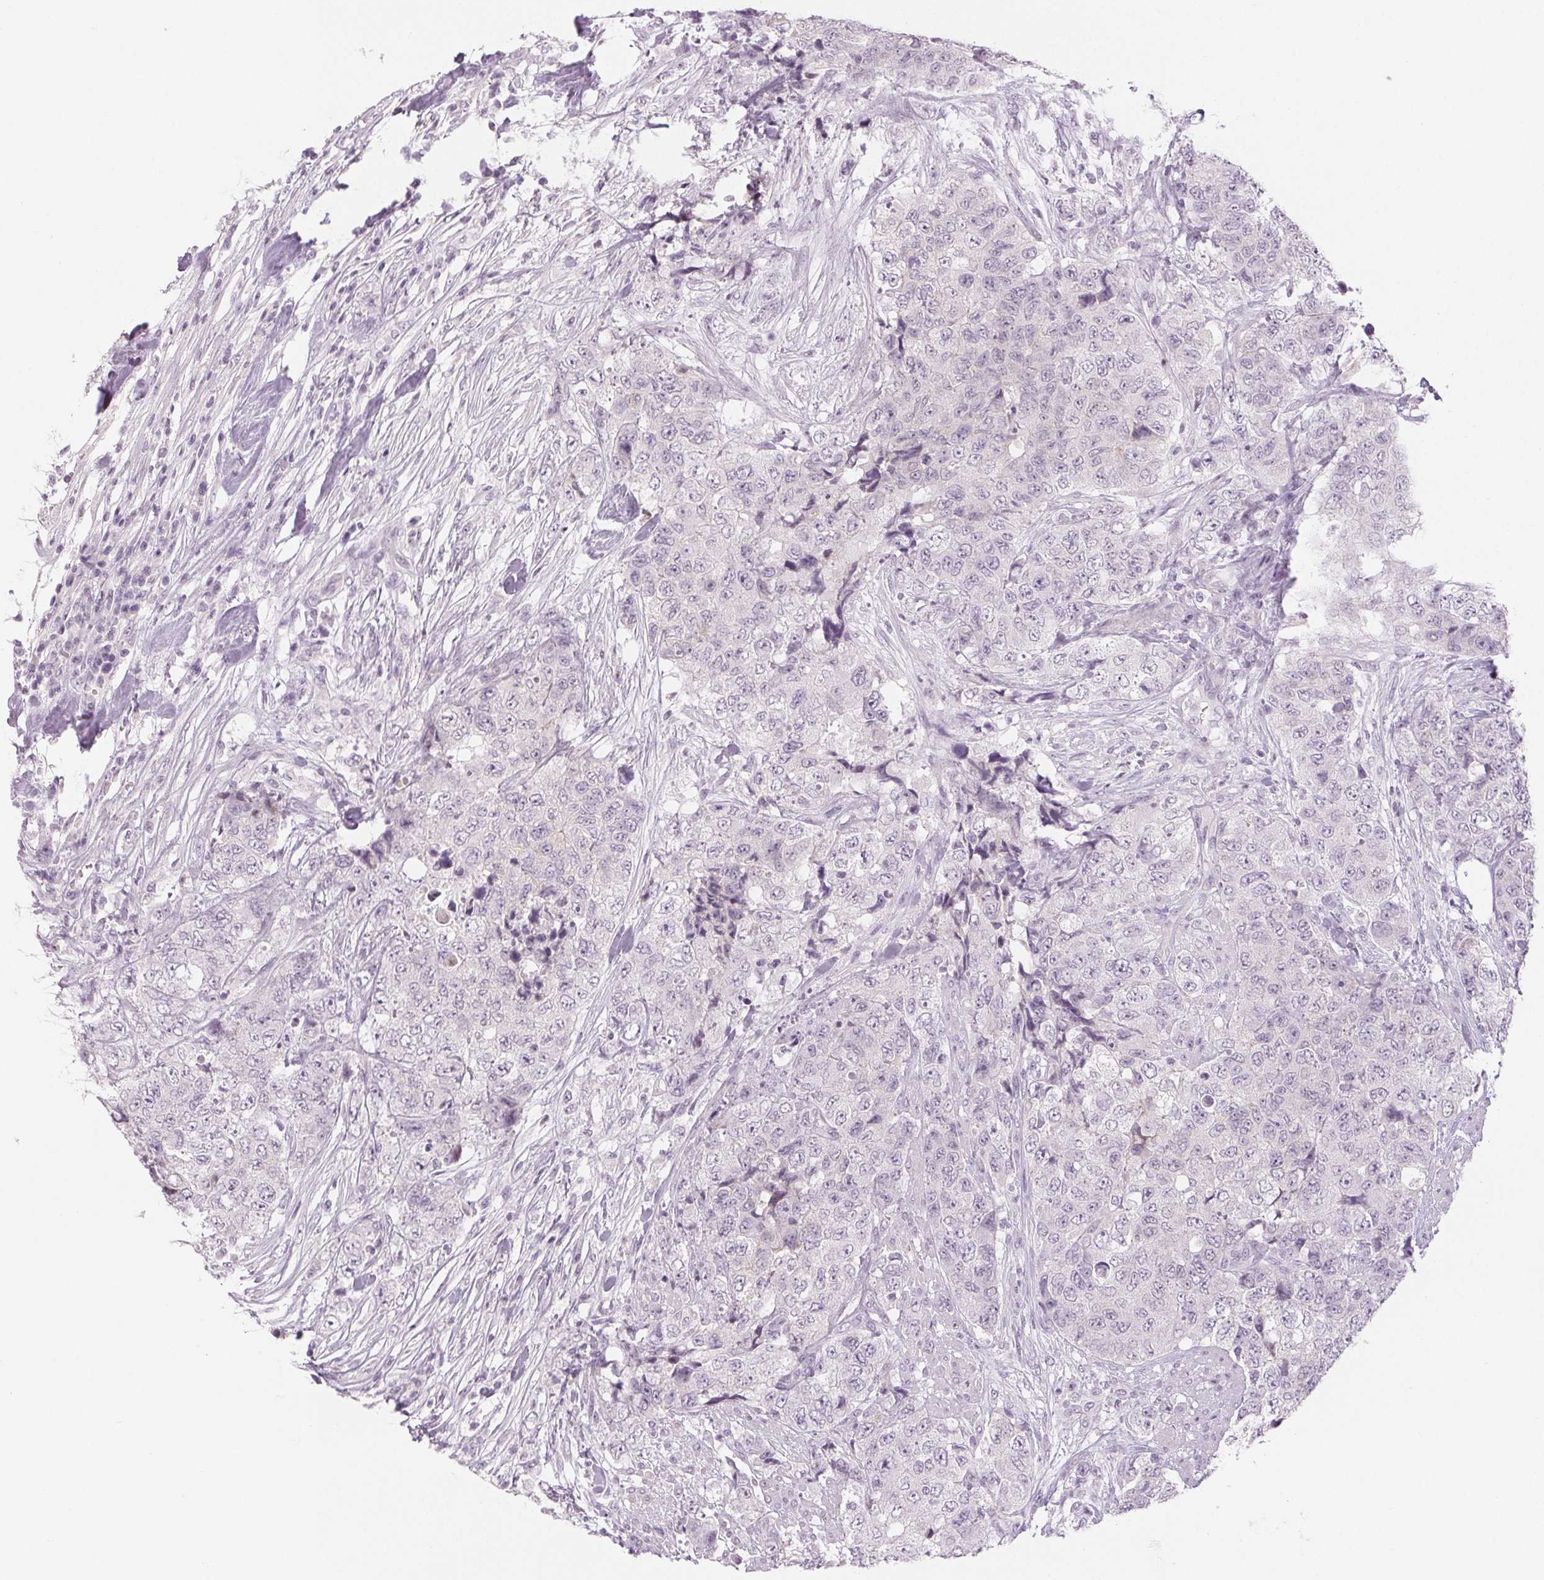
{"staining": {"intensity": "negative", "quantity": "none", "location": "none"}, "tissue": "urothelial cancer", "cell_type": "Tumor cells", "image_type": "cancer", "snomed": [{"axis": "morphology", "description": "Urothelial carcinoma, High grade"}, {"axis": "topography", "description": "Urinary bladder"}], "caption": "Tumor cells show no significant protein staining in urothelial cancer.", "gene": "EHHADH", "patient": {"sex": "female", "age": 78}}